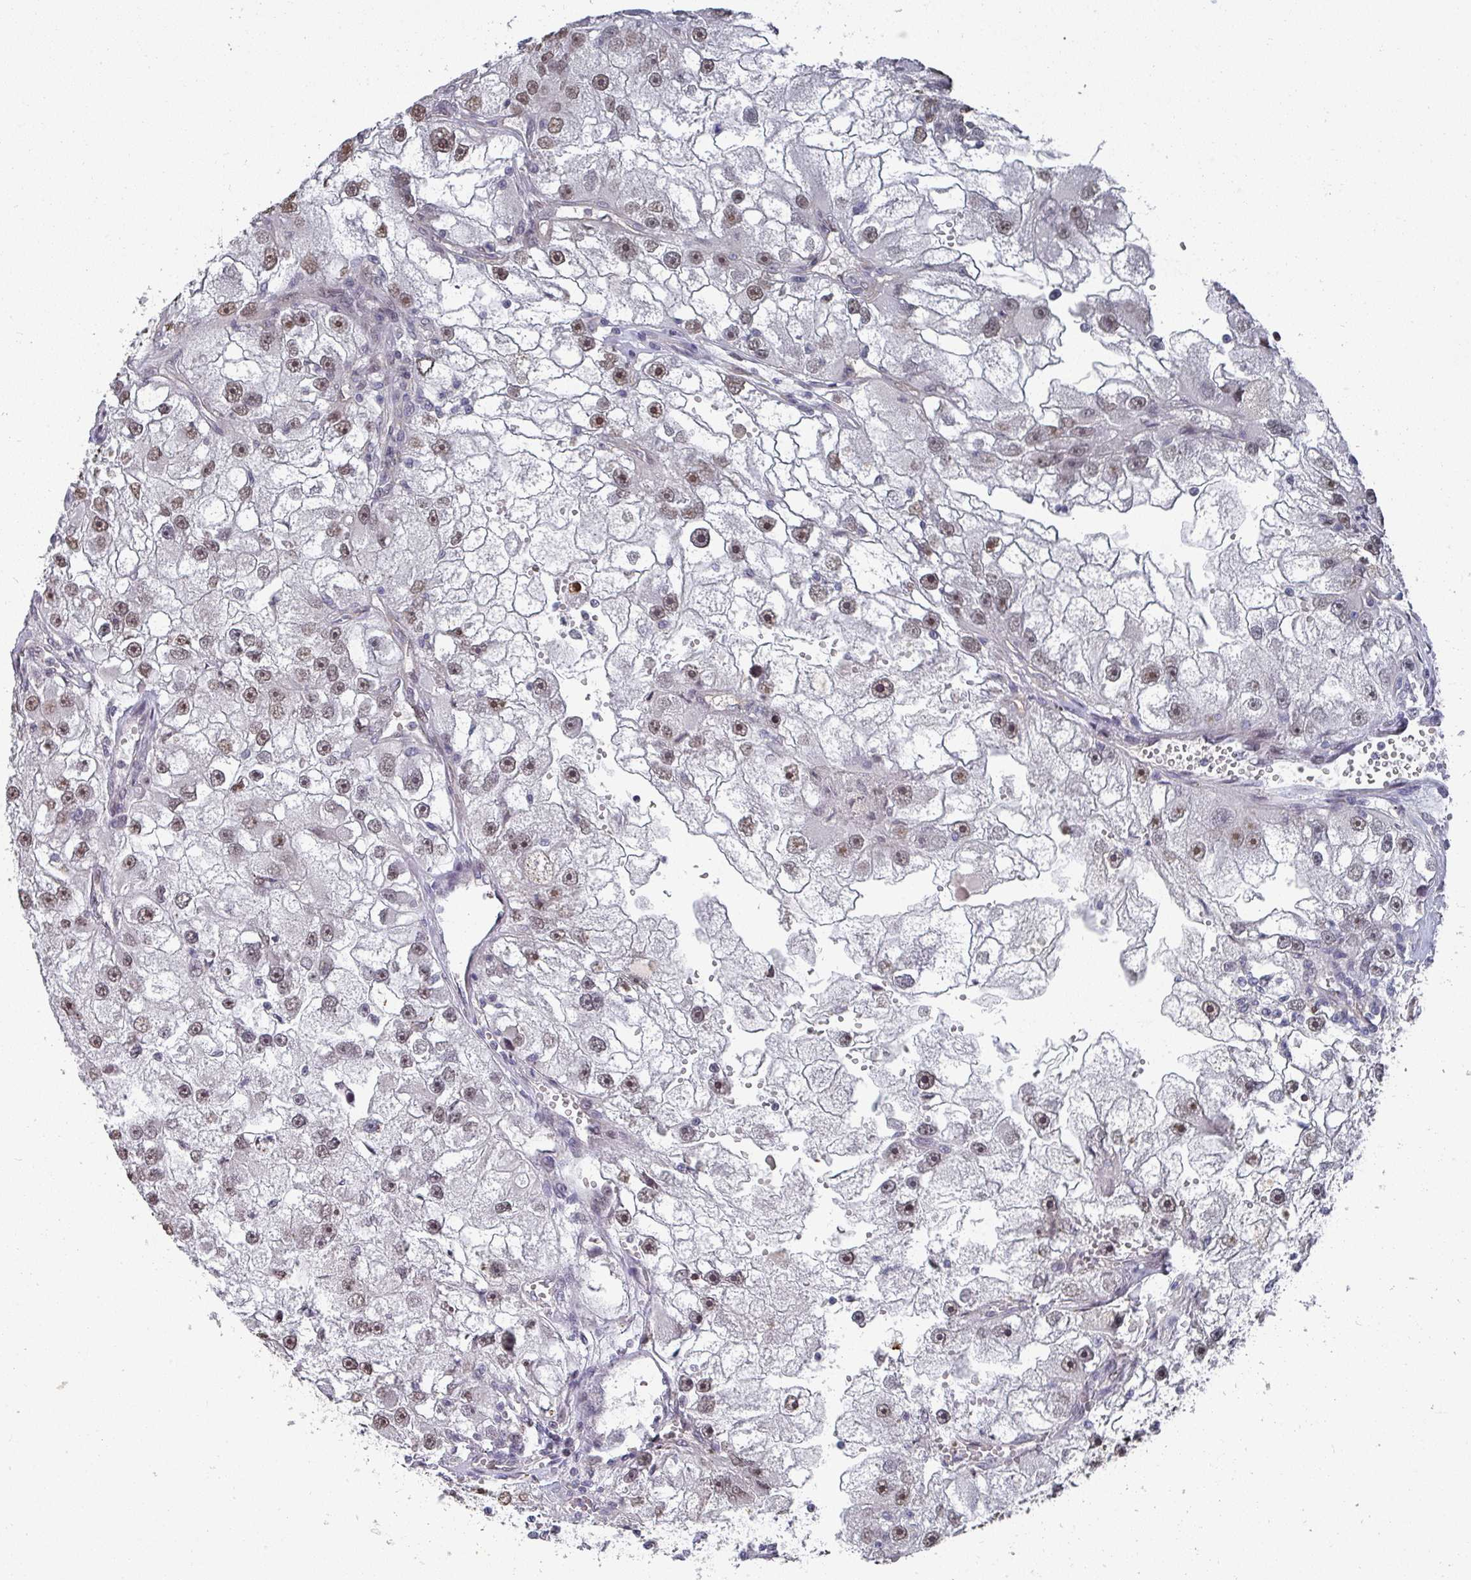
{"staining": {"intensity": "moderate", "quantity": ">75%", "location": "nuclear"}, "tissue": "renal cancer", "cell_type": "Tumor cells", "image_type": "cancer", "snomed": [{"axis": "morphology", "description": "Adenocarcinoma, NOS"}, {"axis": "topography", "description": "Kidney"}], "caption": "Renal cancer (adenocarcinoma) stained for a protein reveals moderate nuclear positivity in tumor cells.", "gene": "ZNF654", "patient": {"sex": "male", "age": 63}}